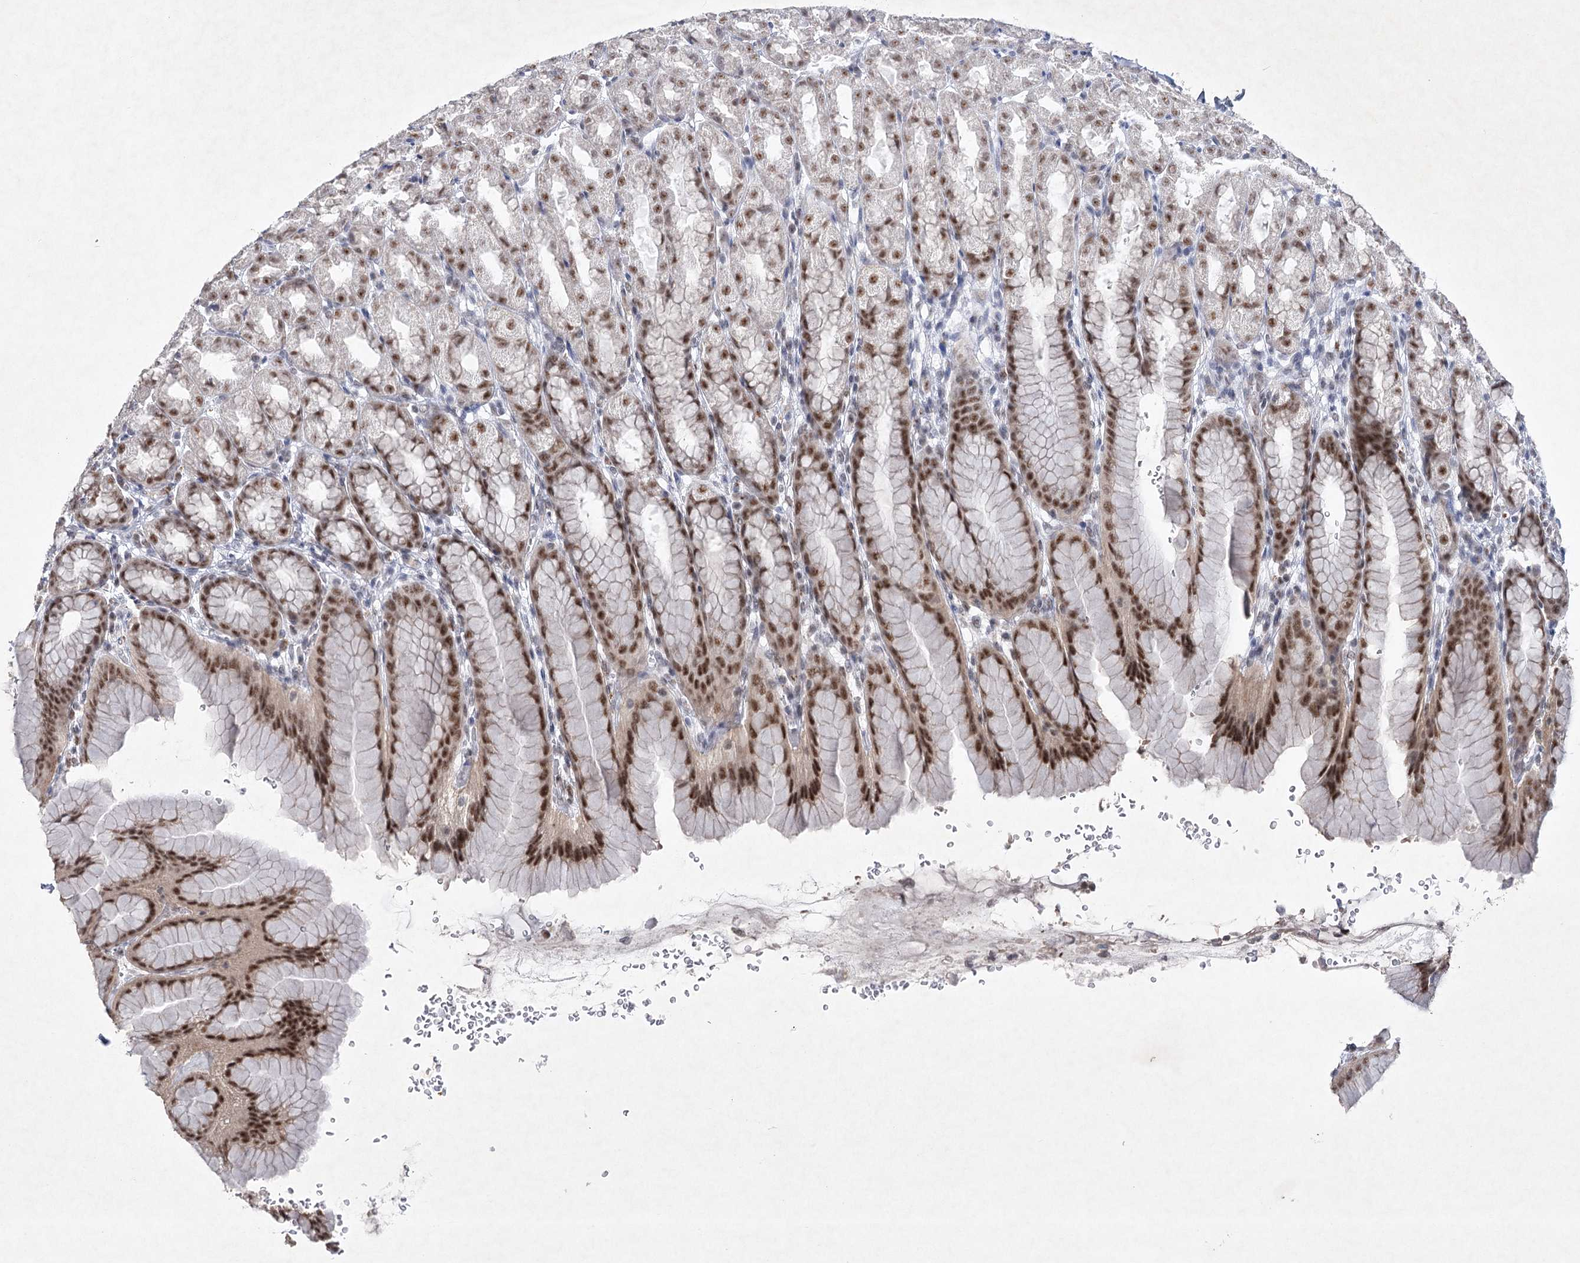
{"staining": {"intensity": "moderate", "quantity": "25%-75%", "location": "nuclear"}, "tissue": "stomach", "cell_type": "Glandular cells", "image_type": "normal", "snomed": [{"axis": "morphology", "description": "Normal tissue, NOS"}, {"axis": "topography", "description": "Stomach"}], "caption": "Immunohistochemistry of benign stomach demonstrates medium levels of moderate nuclear positivity in approximately 25%-75% of glandular cells. (DAB (3,3'-diaminobenzidine) IHC, brown staining for protein, blue staining for nuclei).", "gene": "ENSG00000275740", "patient": {"sex": "male", "age": 42}}